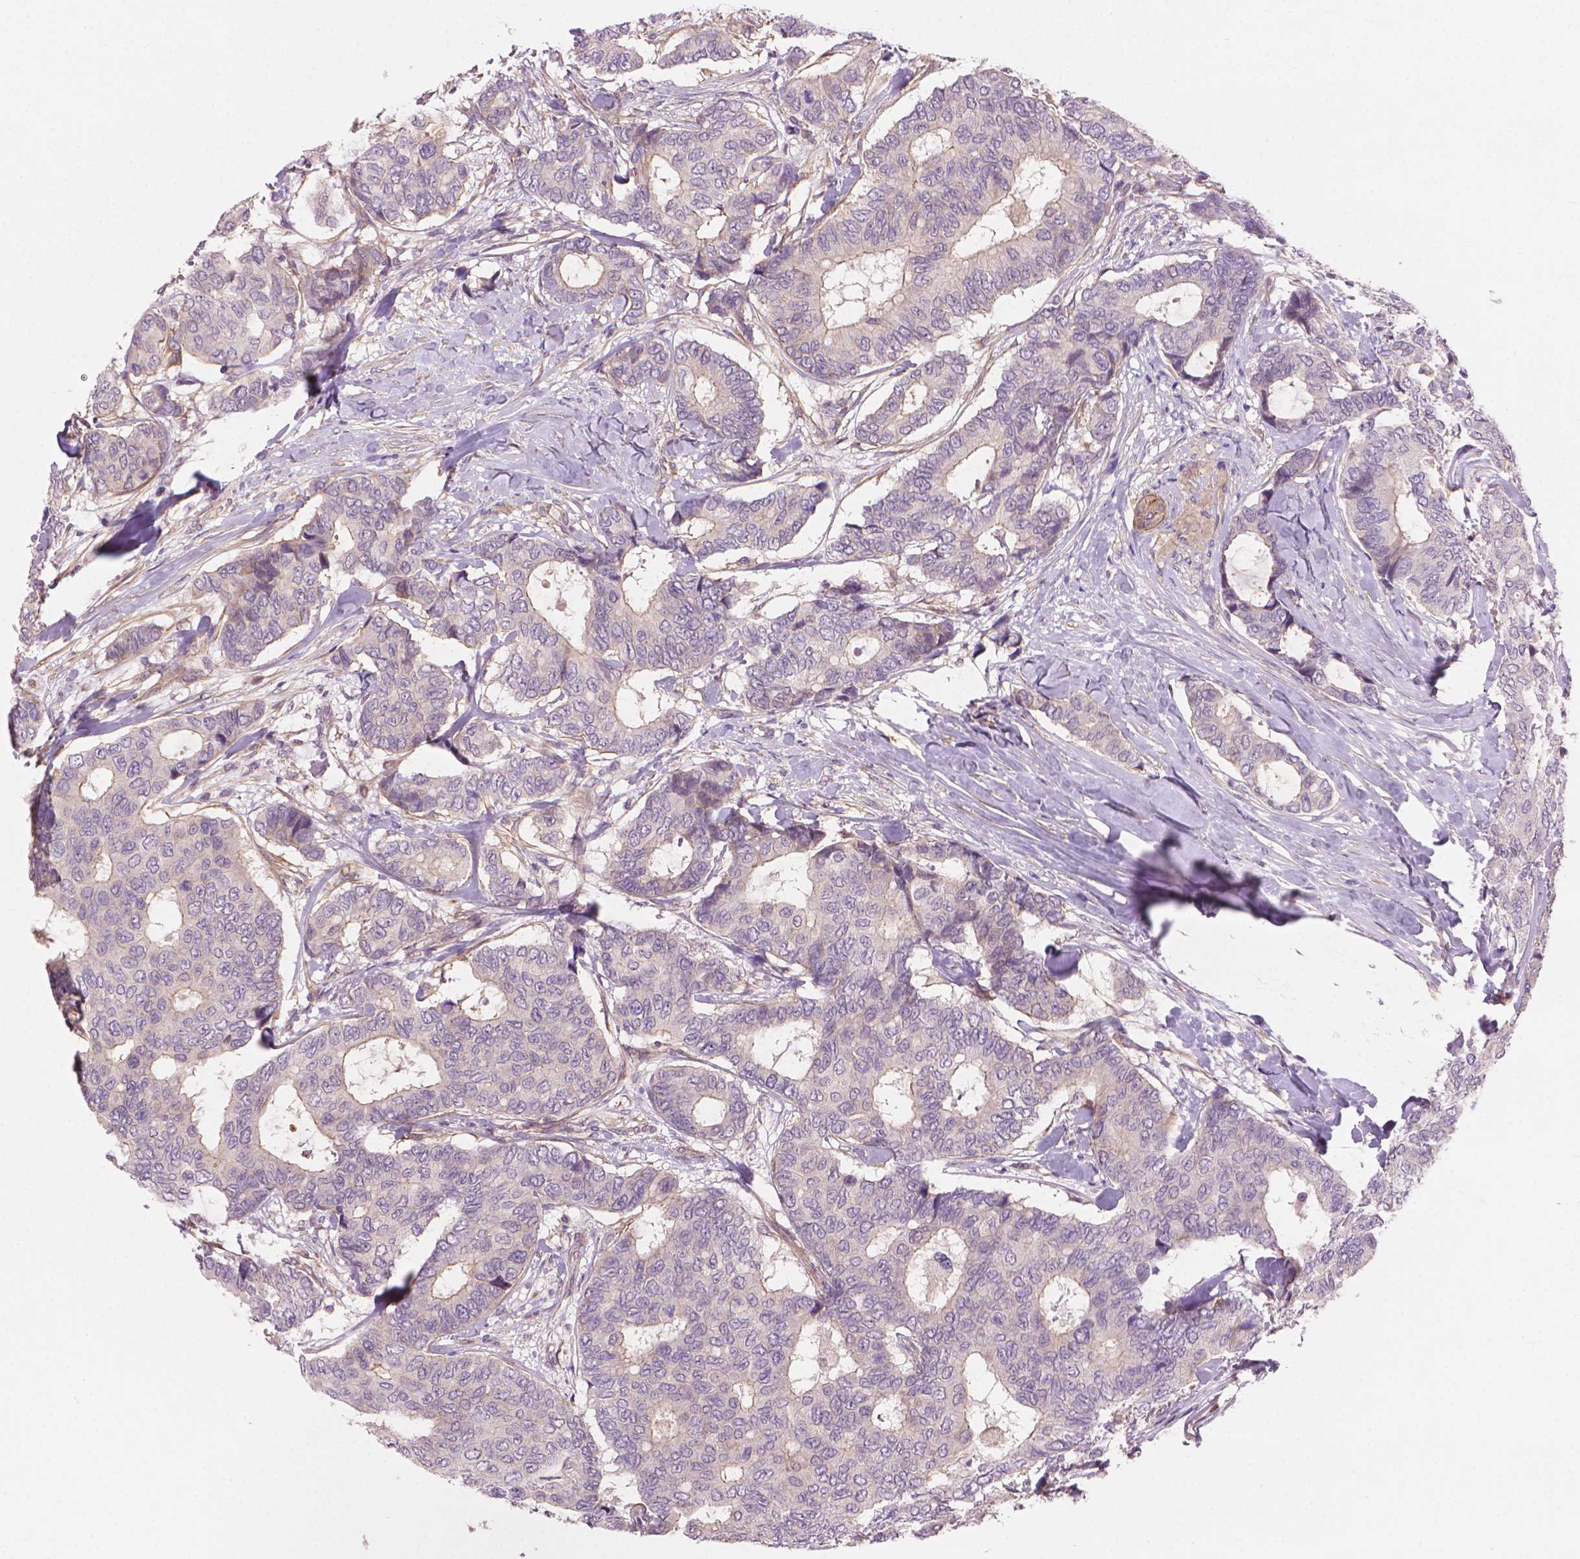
{"staining": {"intensity": "weak", "quantity": "<25%", "location": "cytoplasmic/membranous"}, "tissue": "breast cancer", "cell_type": "Tumor cells", "image_type": "cancer", "snomed": [{"axis": "morphology", "description": "Duct carcinoma"}, {"axis": "topography", "description": "Breast"}], "caption": "Protein analysis of breast intraductal carcinoma demonstrates no significant staining in tumor cells.", "gene": "AMMECR1", "patient": {"sex": "female", "age": 75}}